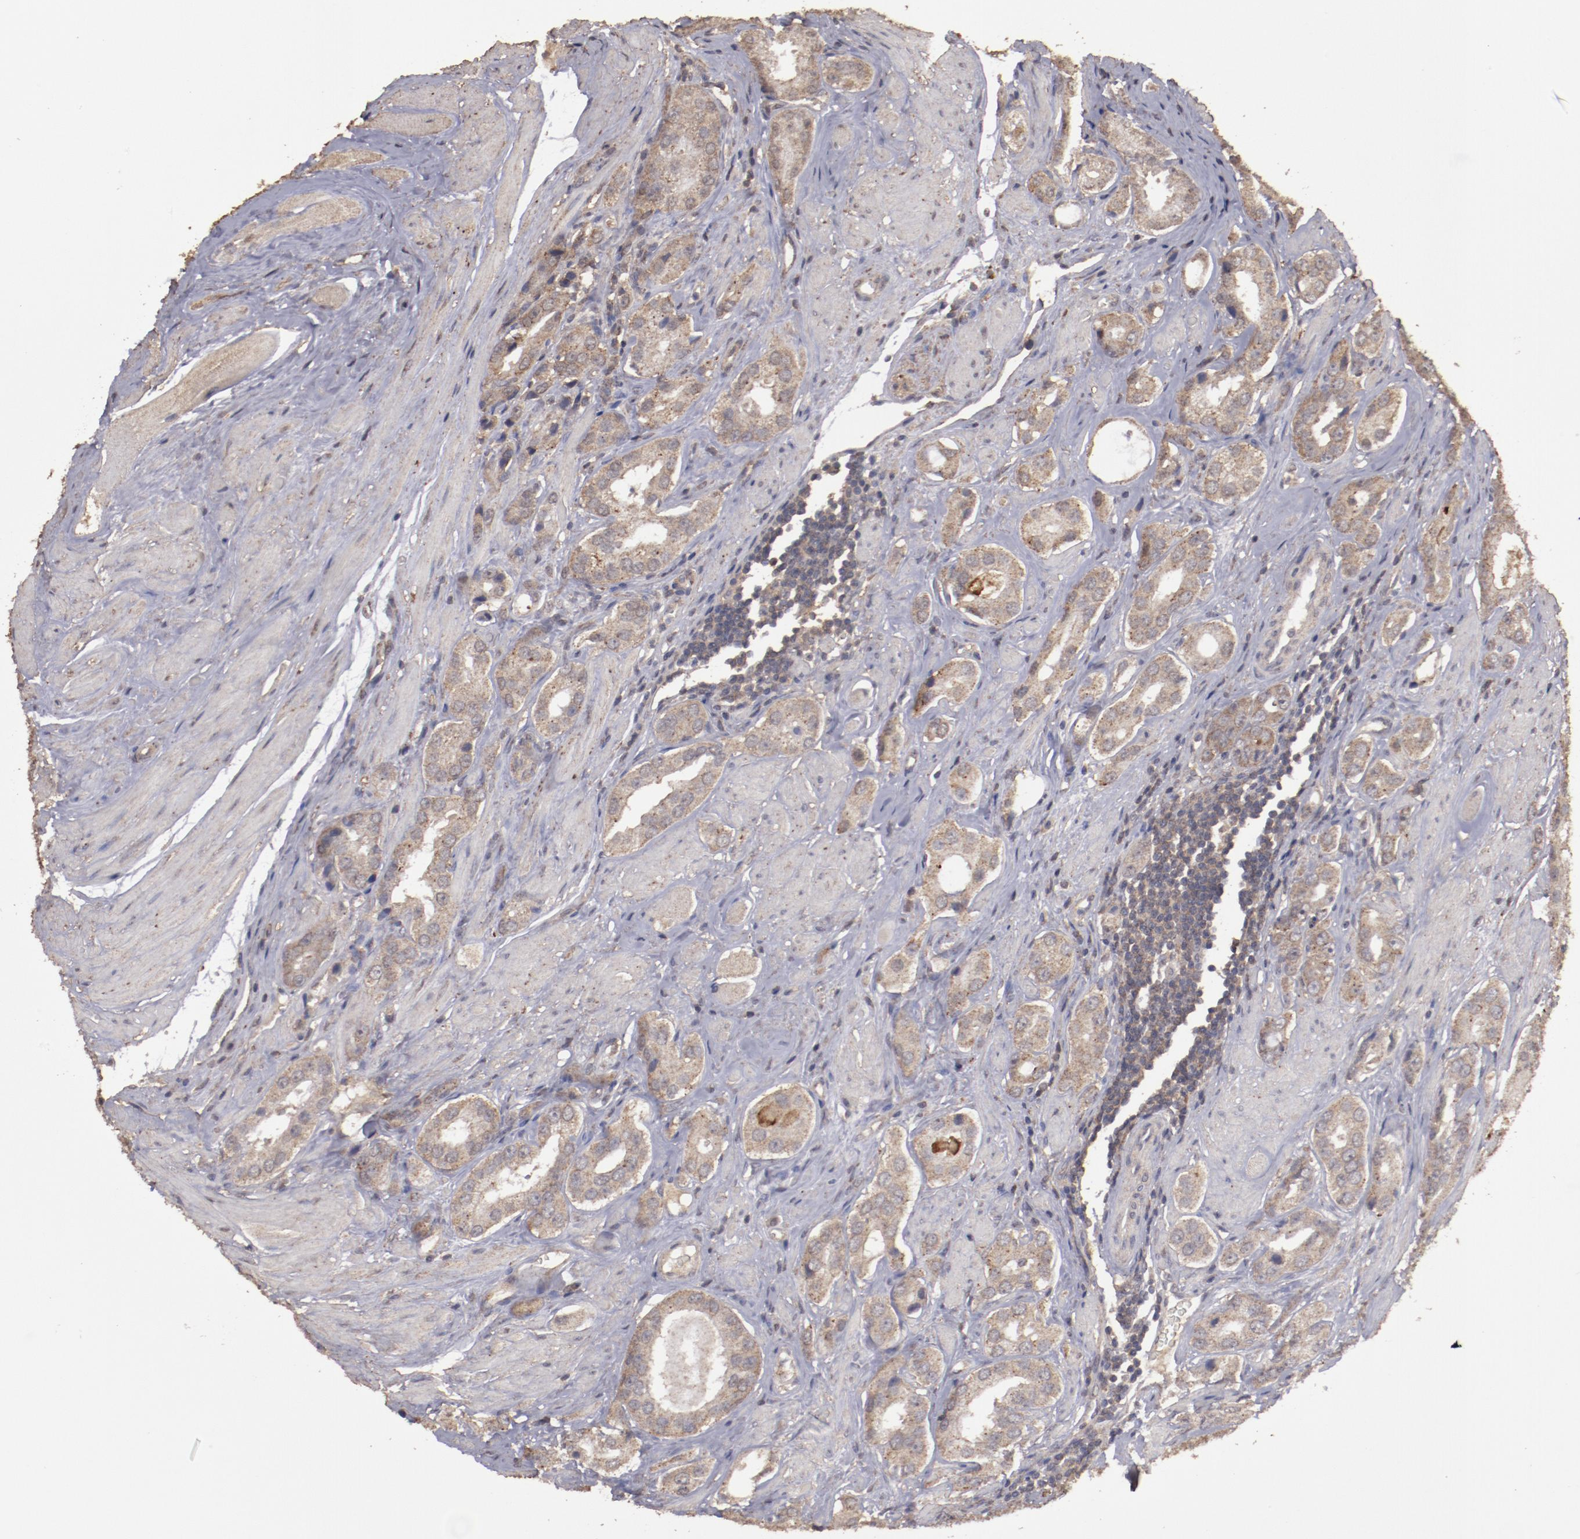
{"staining": {"intensity": "weak", "quantity": ">75%", "location": "cytoplasmic/membranous"}, "tissue": "prostate cancer", "cell_type": "Tumor cells", "image_type": "cancer", "snomed": [{"axis": "morphology", "description": "Adenocarcinoma, Medium grade"}, {"axis": "topography", "description": "Prostate"}], "caption": "An immunohistochemistry (IHC) micrograph of tumor tissue is shown. Protein staining in brown labels weak cytoplasmic/membranous positivity in medium-grade adenocarcinoma (prostate) within tumor cells. (DAB IHC, brown staining for protein, blue staining for nuclei).", "gene": "FAT1", "patient": {"sex": "male", "age": 53}}